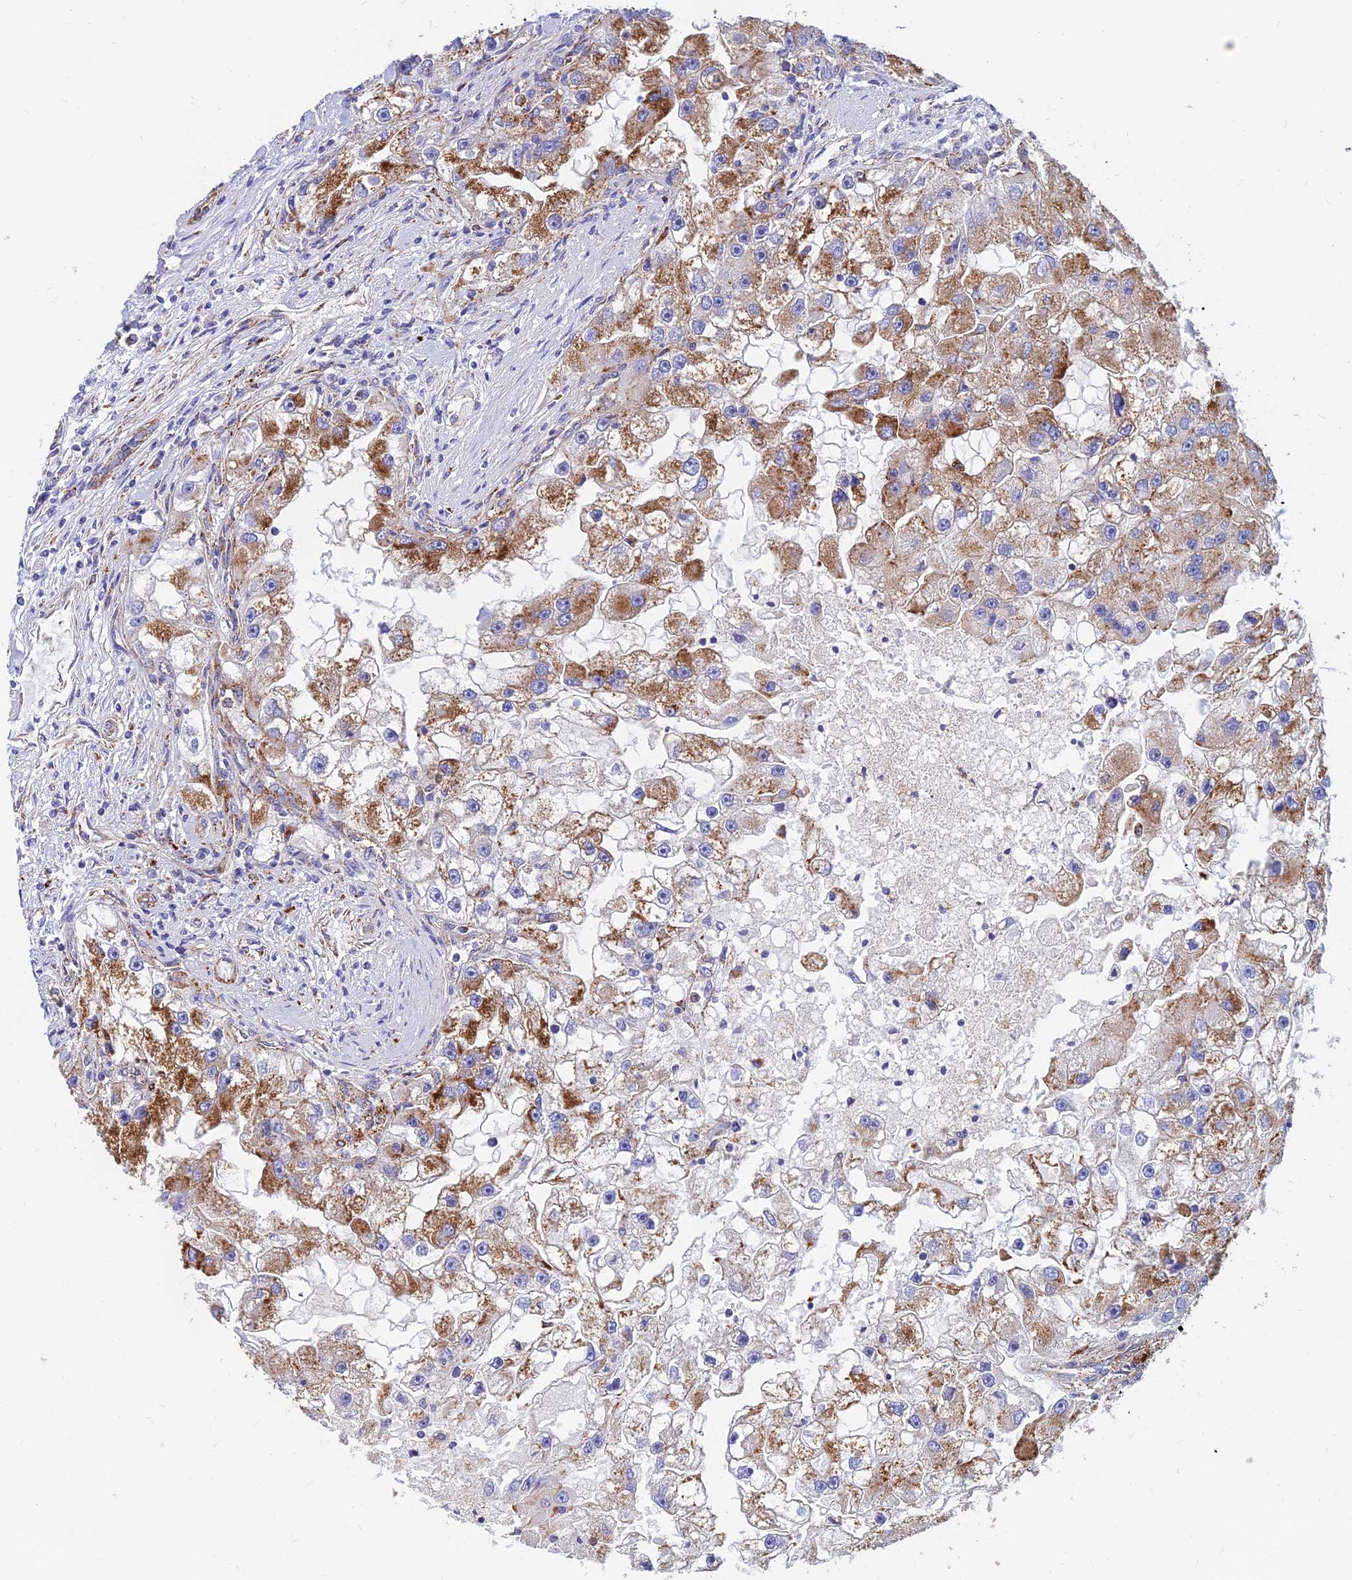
{"staining": {"intensity": "moderate", "quantity": ">75%", "location": "cytoplasmic/membranous"}, "tissue": "renal cancer", "cell_type": "Tumor cells", "image_type": "cancer", "snomed": [{"axis": "morphology", "description": "Adenocarcinoma, NOS"}, {"axis": "topography", "description": "Kidney"}], "caption": "Renal cancer stained with a brown dye demonstrates moderate cytoplasmic/membranous positive positivity in about >75% of tumor cells.", "gene": "SPNS1", "patient": {"sex": "male", "age": 63}}